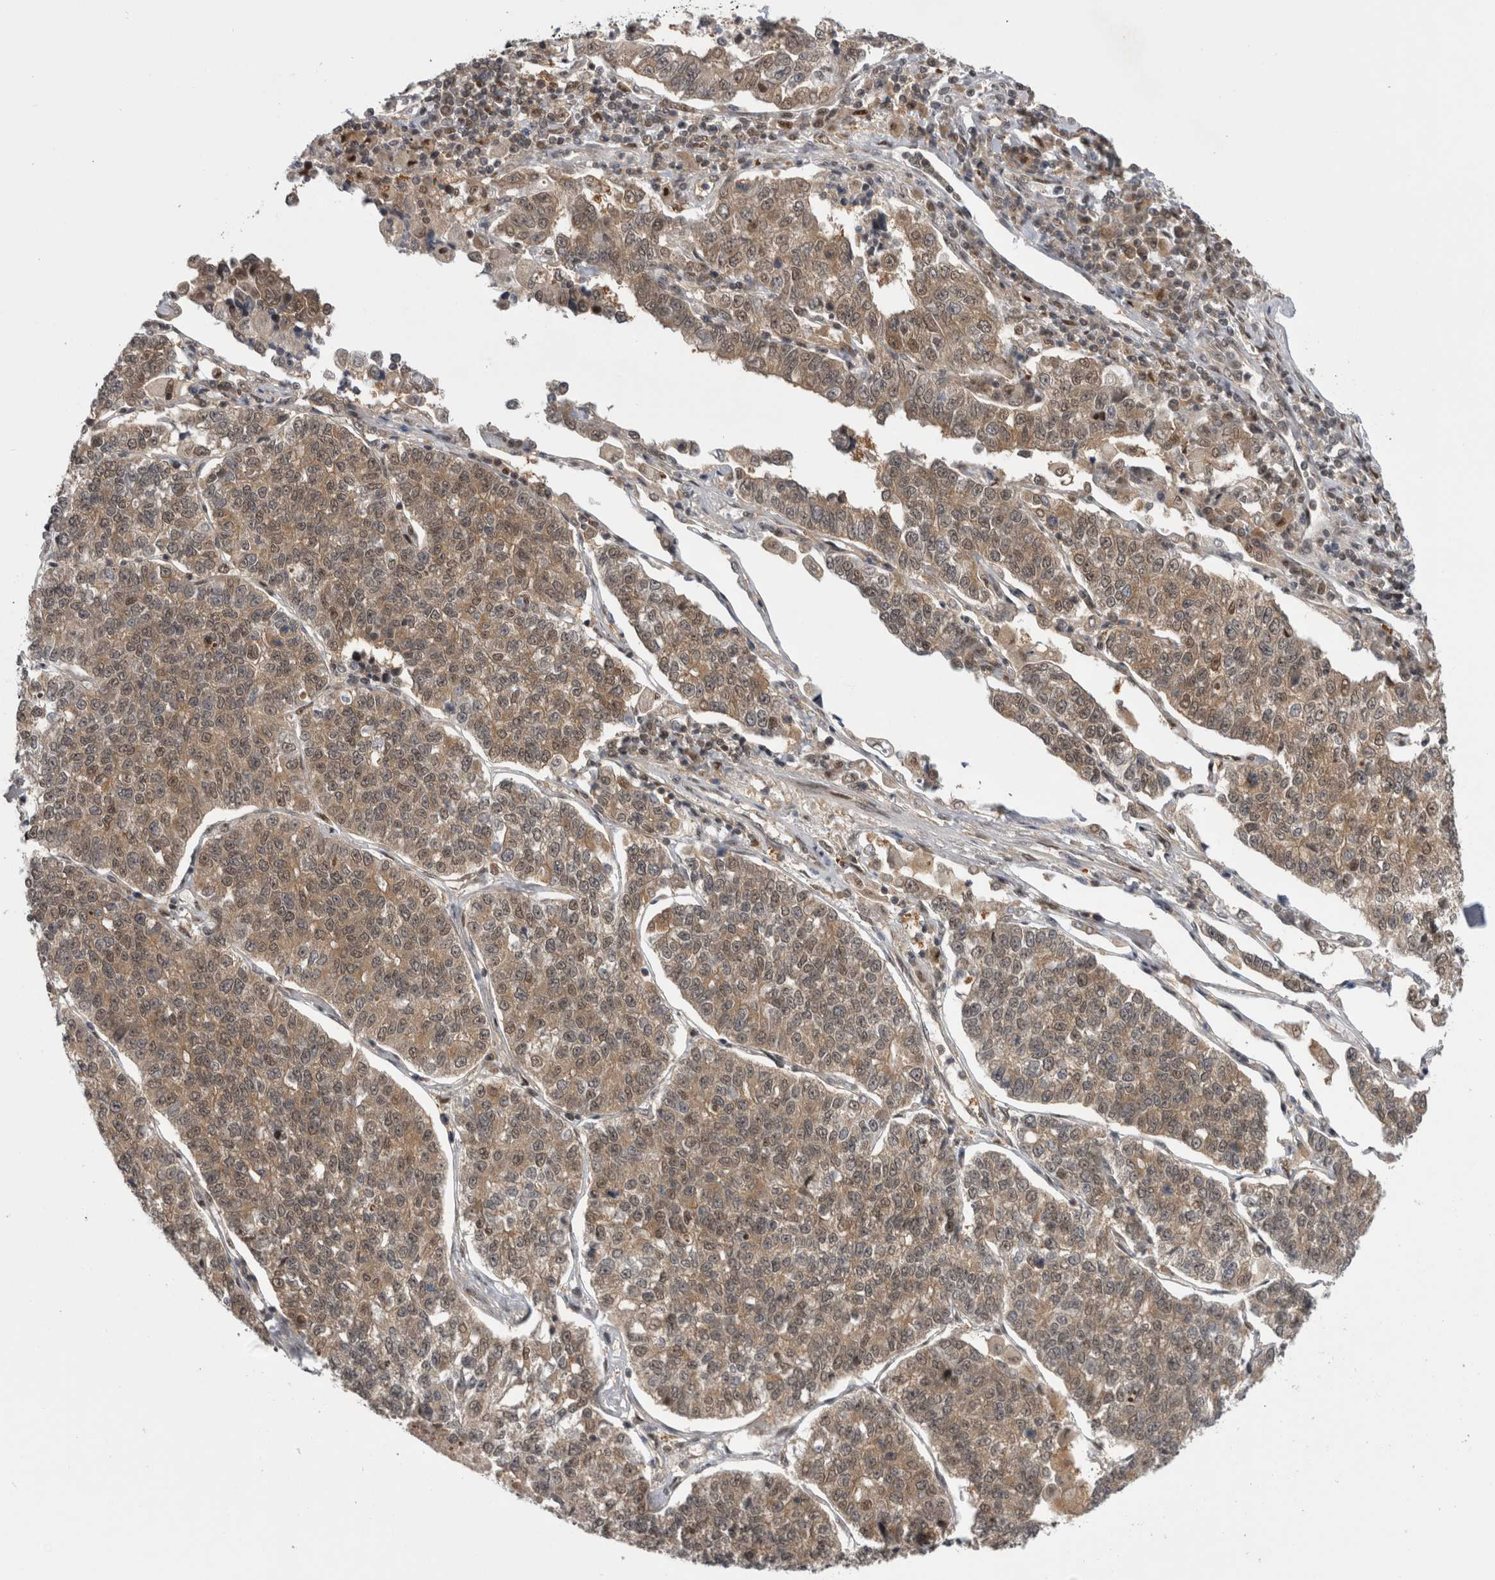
{"staining": {"intensity": "moderate", "quantity": ">75%", "location": "cytoplasmic/membranous,nuclear"}, "tissue": "lung cancer", "cell_type": "Tumor cells", "image_type": "cancer", "snomed": [{"axis": "morphology", "description": "Adenocarcinoma, NOS"}, {"axis": "topography", "description": "Lung"}], "caption": "Immunohistochemical staining of adenocarcinoma (lung) displays moderate cytoplasmic/membranous and nuclear protein staining in about >75% of tumor cells. Immunohistochemistry (ihc) stains the protein of interest in brown and the nuclei are stained blue.", "gene": "PSMB2", "patient": {"sex": "male", "age": 49}}